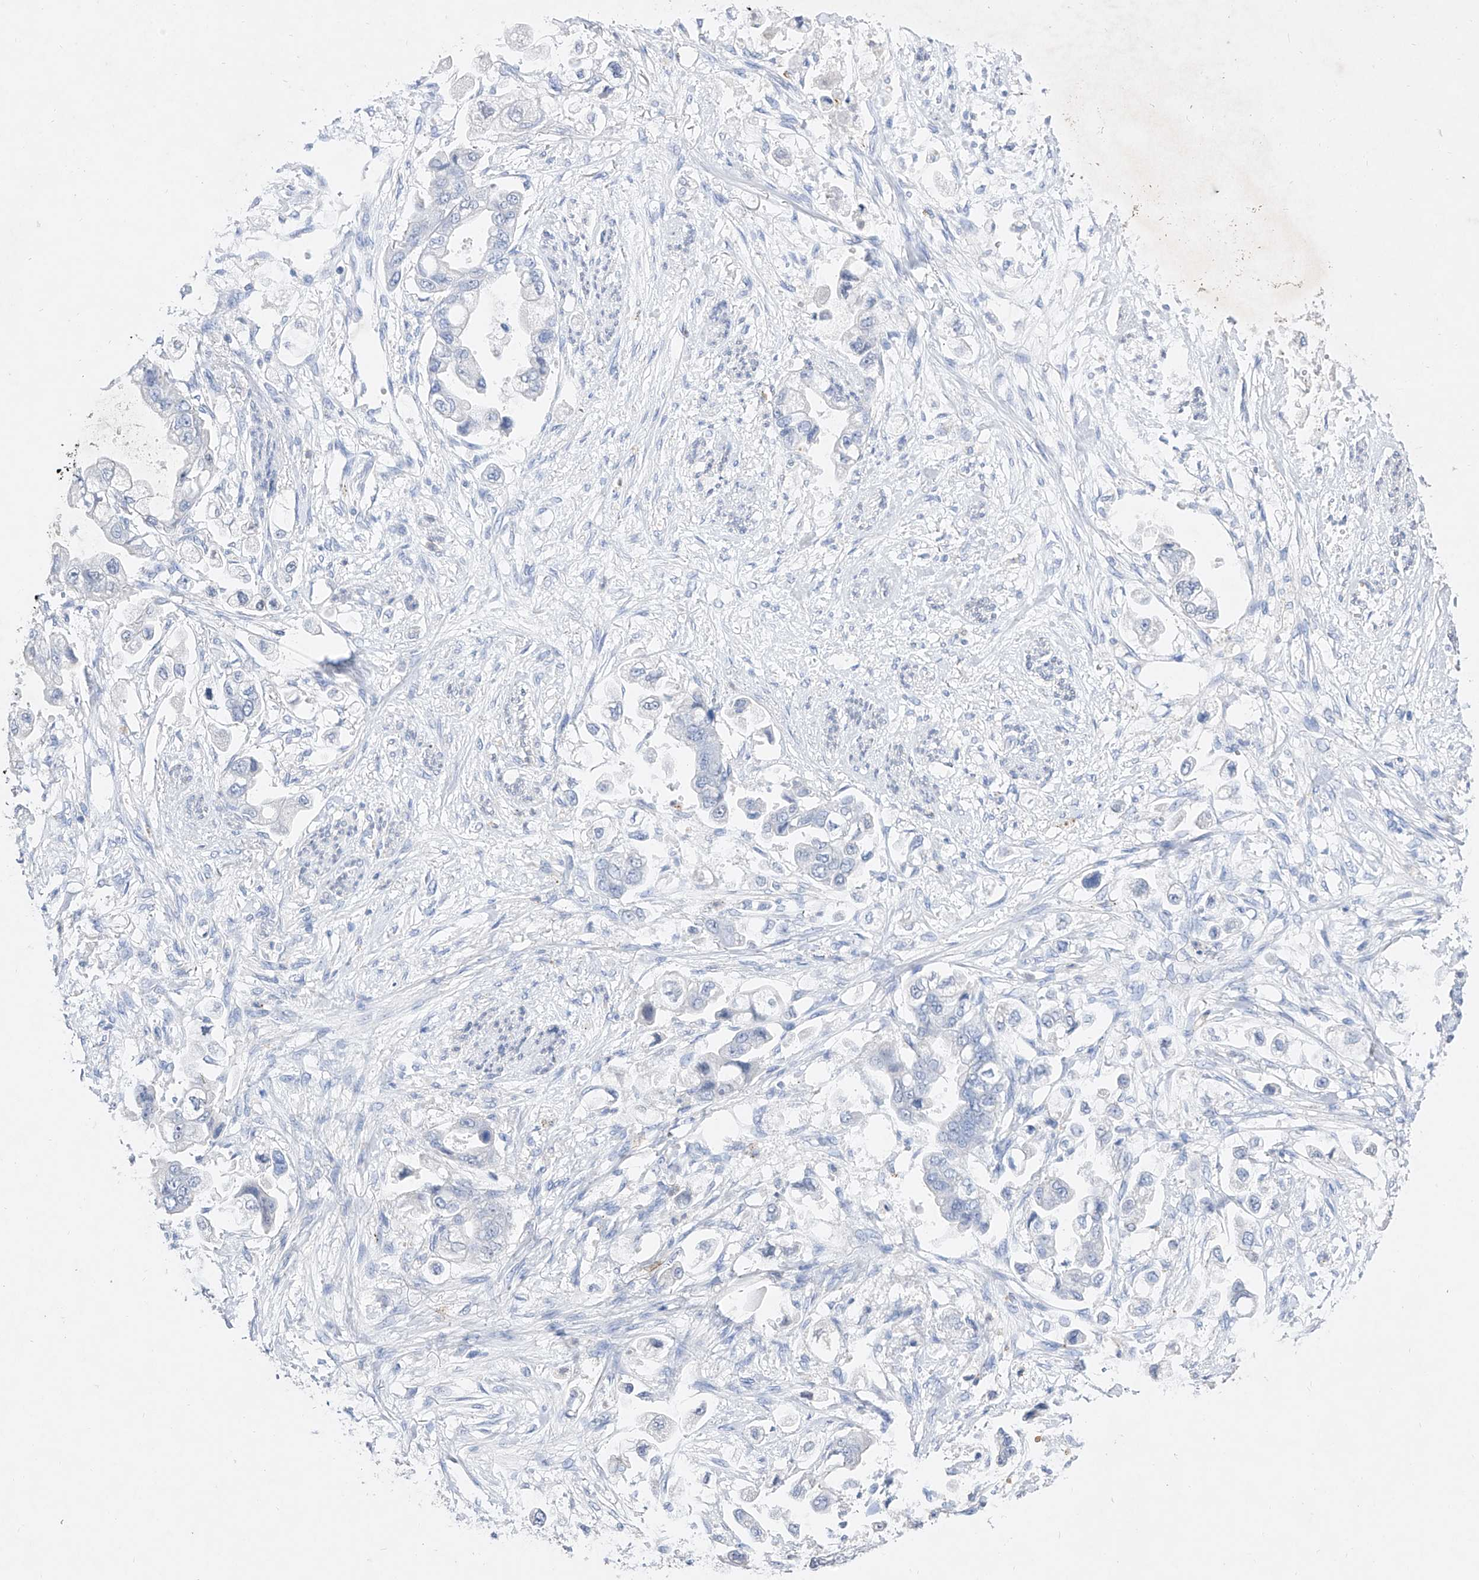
{"staining": {"intensity": "negative", "quantity": "none", "location": "none"}, "tissue": "stomach cancer", "cell_type": "Tumor cells", "image_type": "cancer", "snomed": [{"axis": "morphology", "description": "Adenocarcinoma, NOS"}, {"axis": "topography", "description": "Stomach"}], "caption": "This is a histopathology image of immunohistochemistry (IHC) staining of stomach cancer, which shows no expression in tumor cells.", "gene": "TM7SF2", "patient": {"sex": "male", "age": 62}}